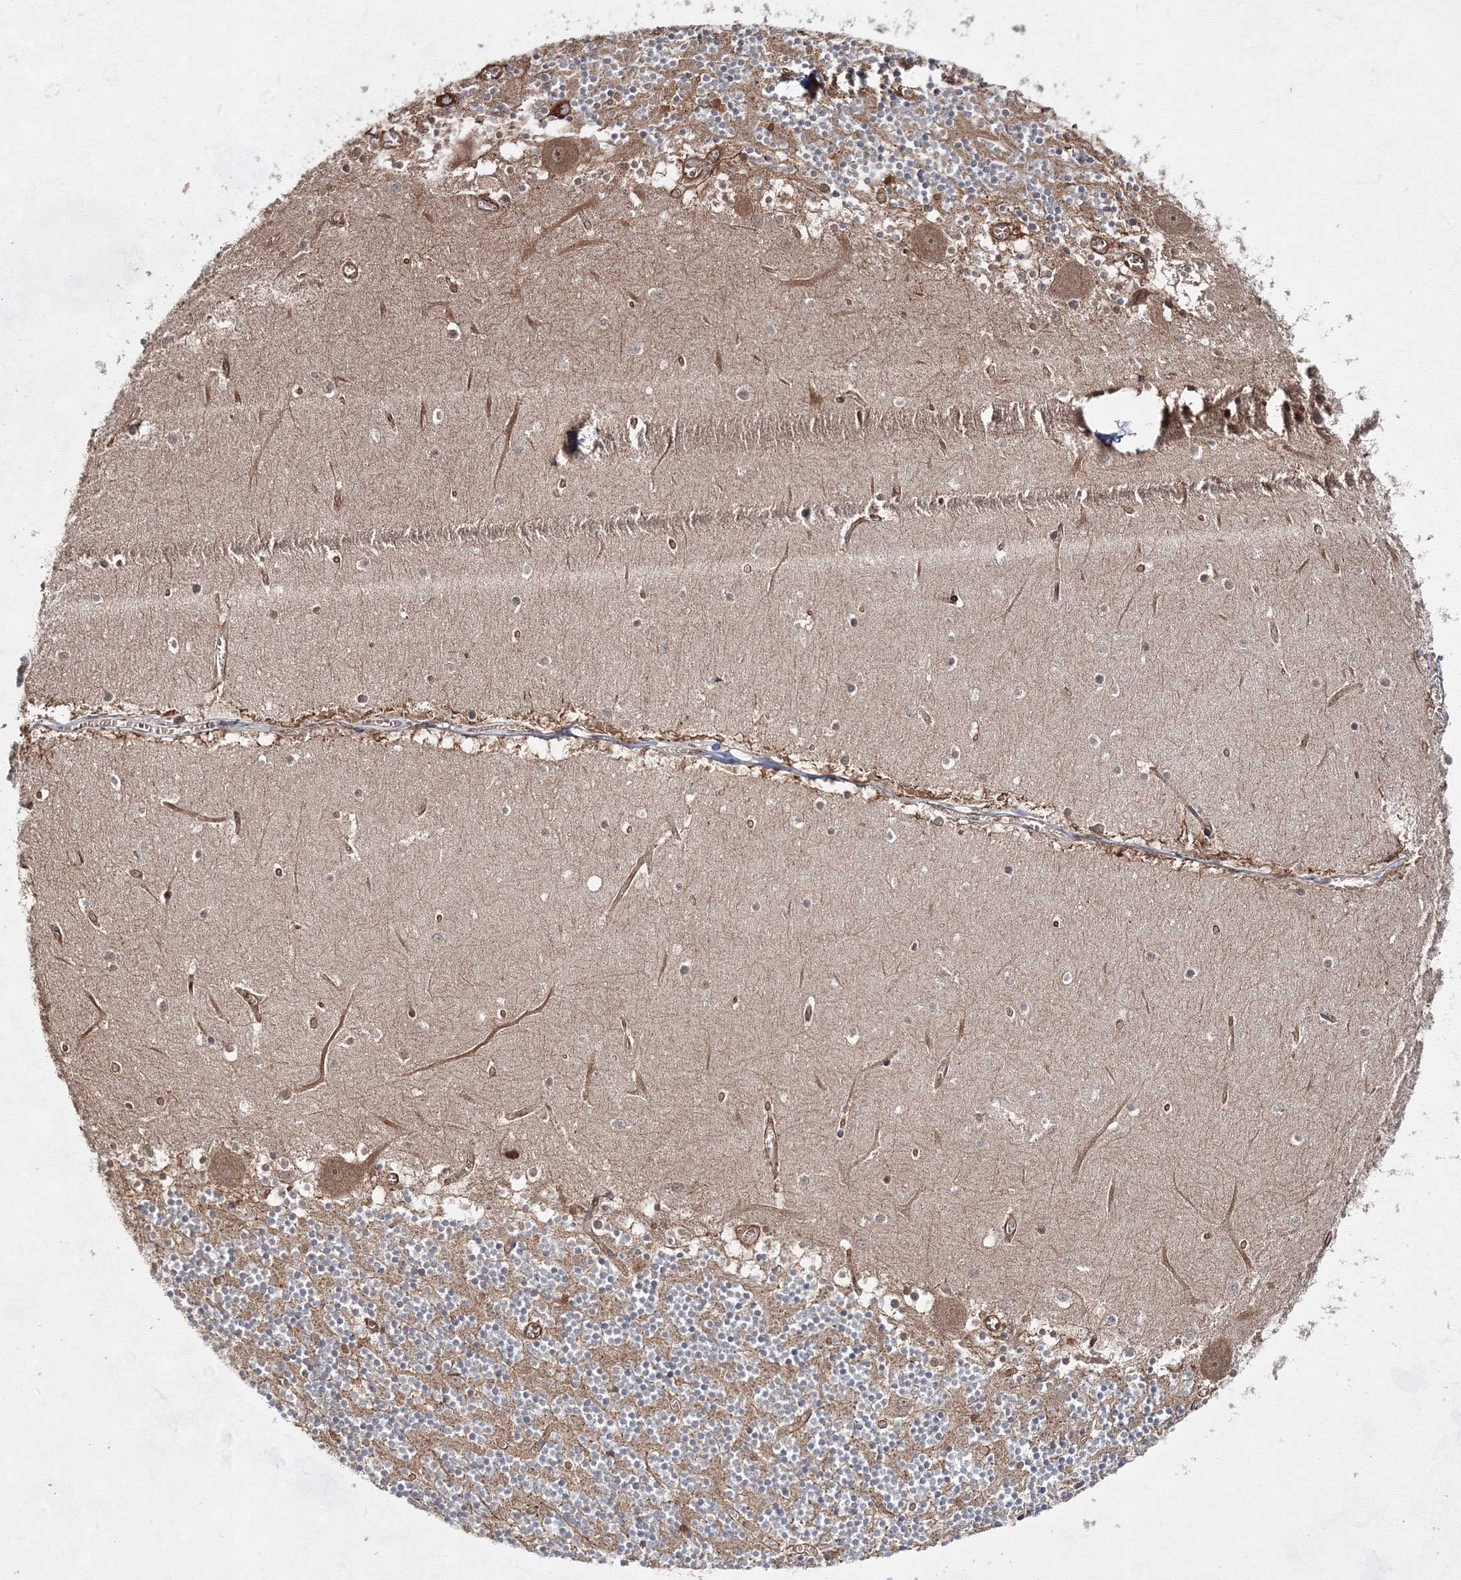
{"staining": {"intensity": "moderate", "quantity": ">75%", "location": "cytoplasmic/membranous"}, "tissue": "cerebellum", "cell_type": "Cells in granular layer", "image_type": "normal", "snomed": [{"axis": "morphology", "description": "Normal tissue, NOS"}, {"axis": "topography", "description": "Cerebellum"}], "caption": "DAB immunohistochemical staining of unremarkable cerebellum reveals moderate cytoplasmic/membranous protein positivity in approximately >75% of cells in granular layer.", "gene": "EXOC6", "patient": {"sex": "female", "age": 28}}